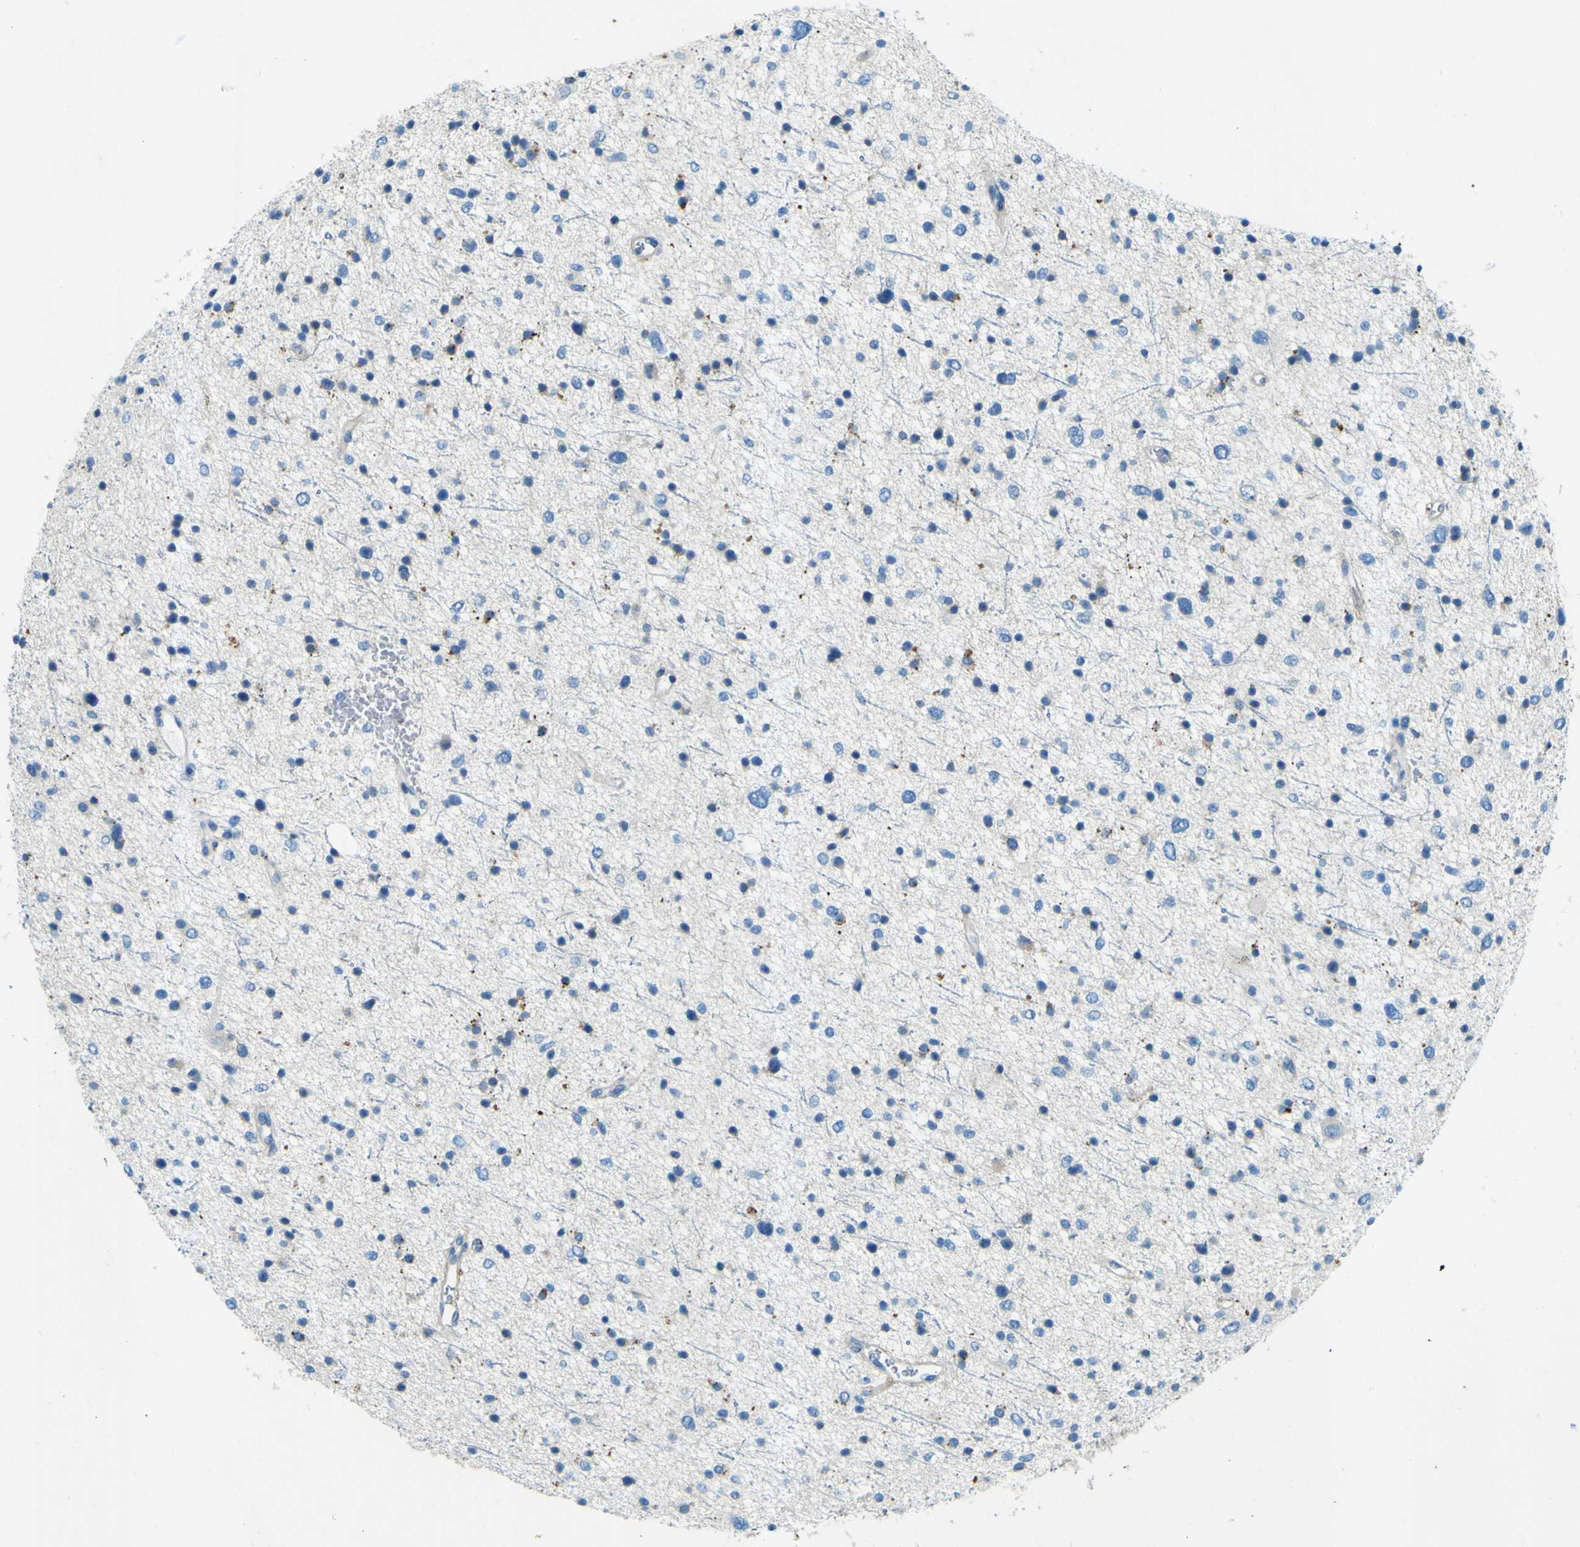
{"staining": {"intensity": "negative", "quantity": "none", "location": "none"}, "tissue": "glioma", "cell_type": "Tumor cells", "image_type": "cancer", "snomed": [{"axis": "morphology", "description": "Glioma, malignant, Low grade"}, {"axis": "topography", "description": "Brain"}], "caption": "Immunohistochemical staining of human glioma reveals no significant expression in tumor cells. (Immunohistochemistry (ihc), brightfield microscopy, high magnification).", "gene": "PDE9A", "patient": {"sex": "female", "age": 37}}